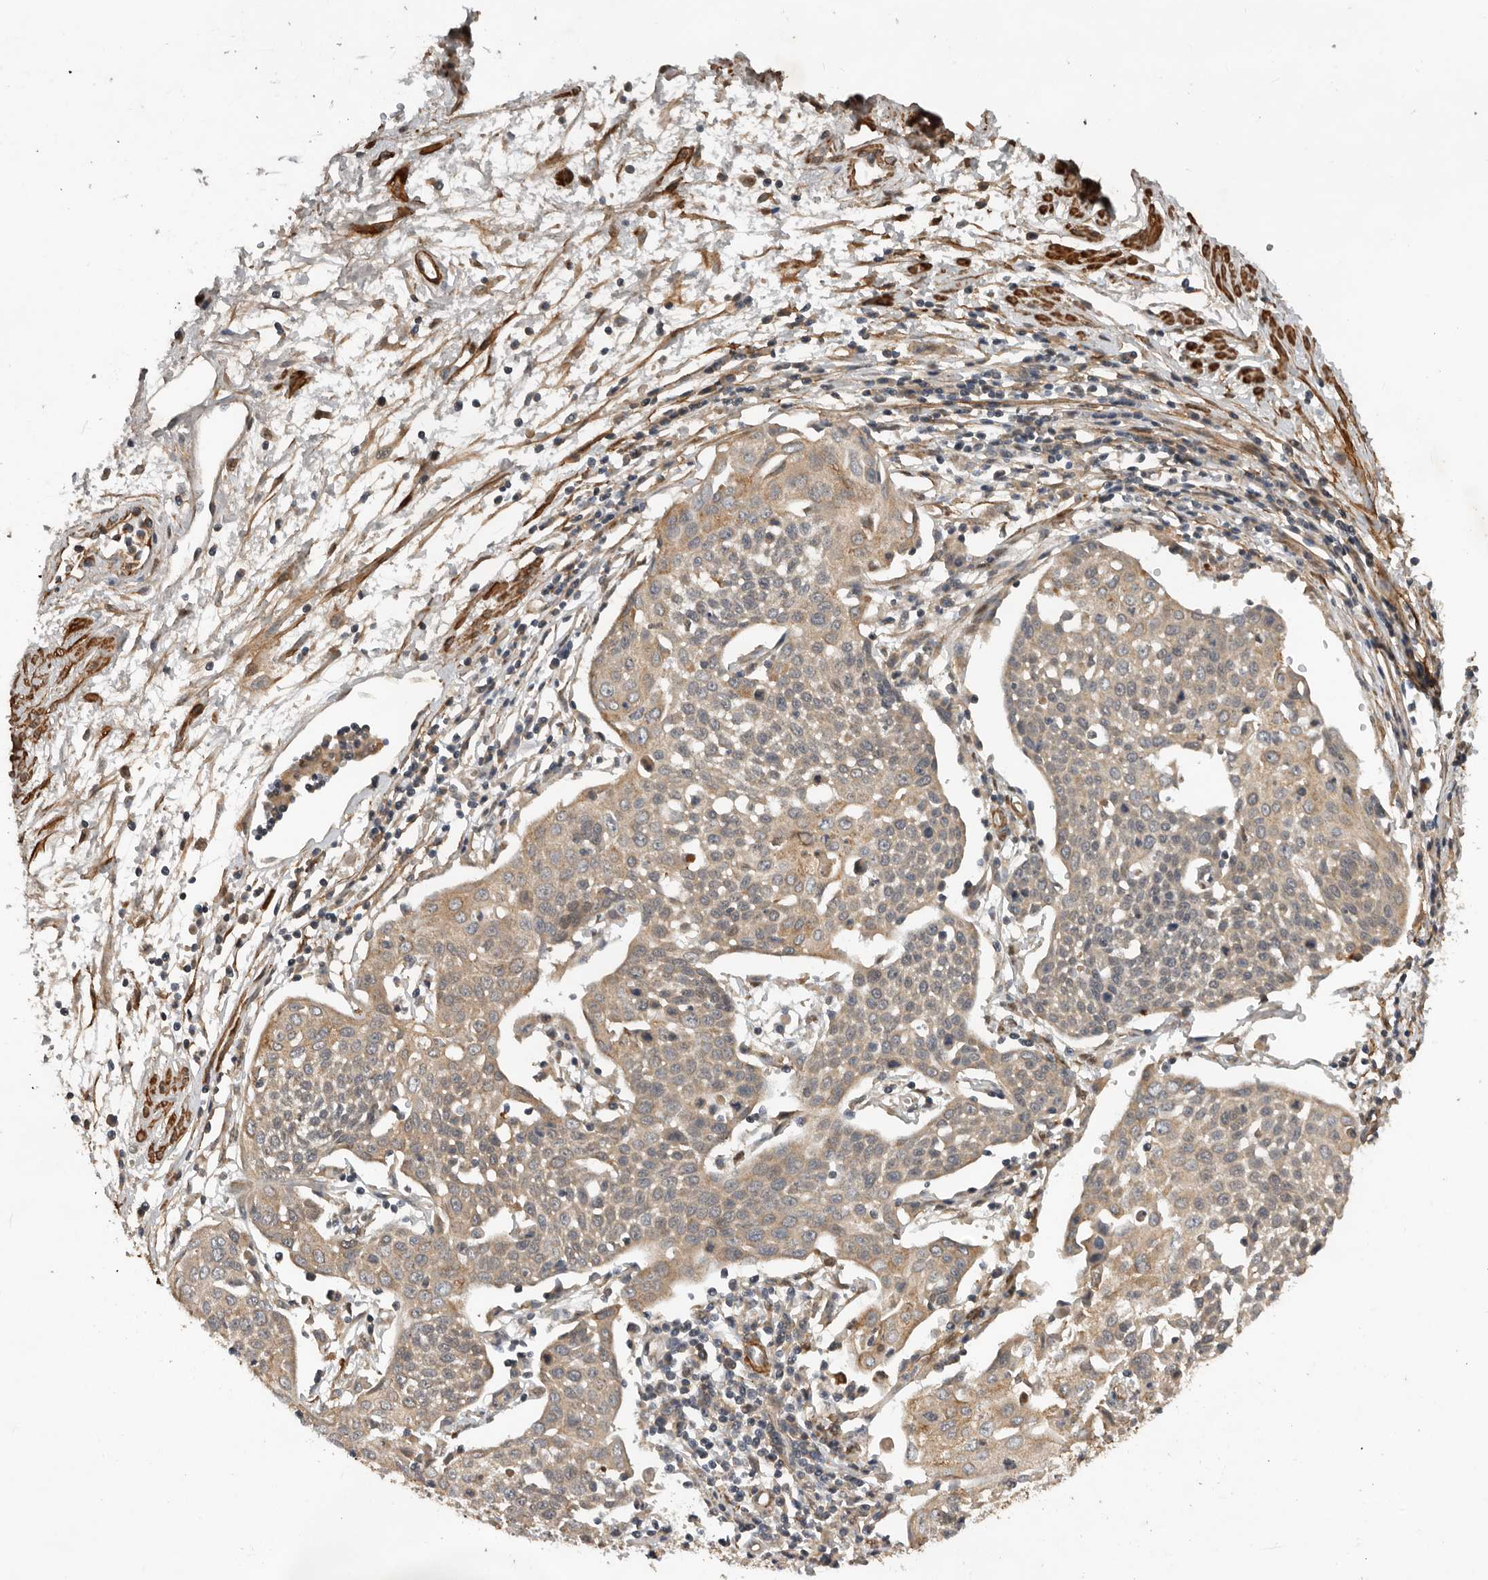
{"staining": {"intensity": "weak", "quantity": ">75%", "location": "cytoplasmic/membranous"}, "tissue": "cervical cancer", "cell_type": "Tumor cells", "image_type": "cancer", "snomed": [{"axis": "morphology", "description": "Squamous cell carcinoma, NOS"}, {"axis": "topography", "description": "Cervix"}], "caption": "Cervical squamous cell carcinoma was stained to show a protein in brown. There is low levels of weak cytoplasmic/membranous positivity in approximately >75% of tumor cells.", "gene": "RNF157", "patient": {"sex": "female", "age": 34}}